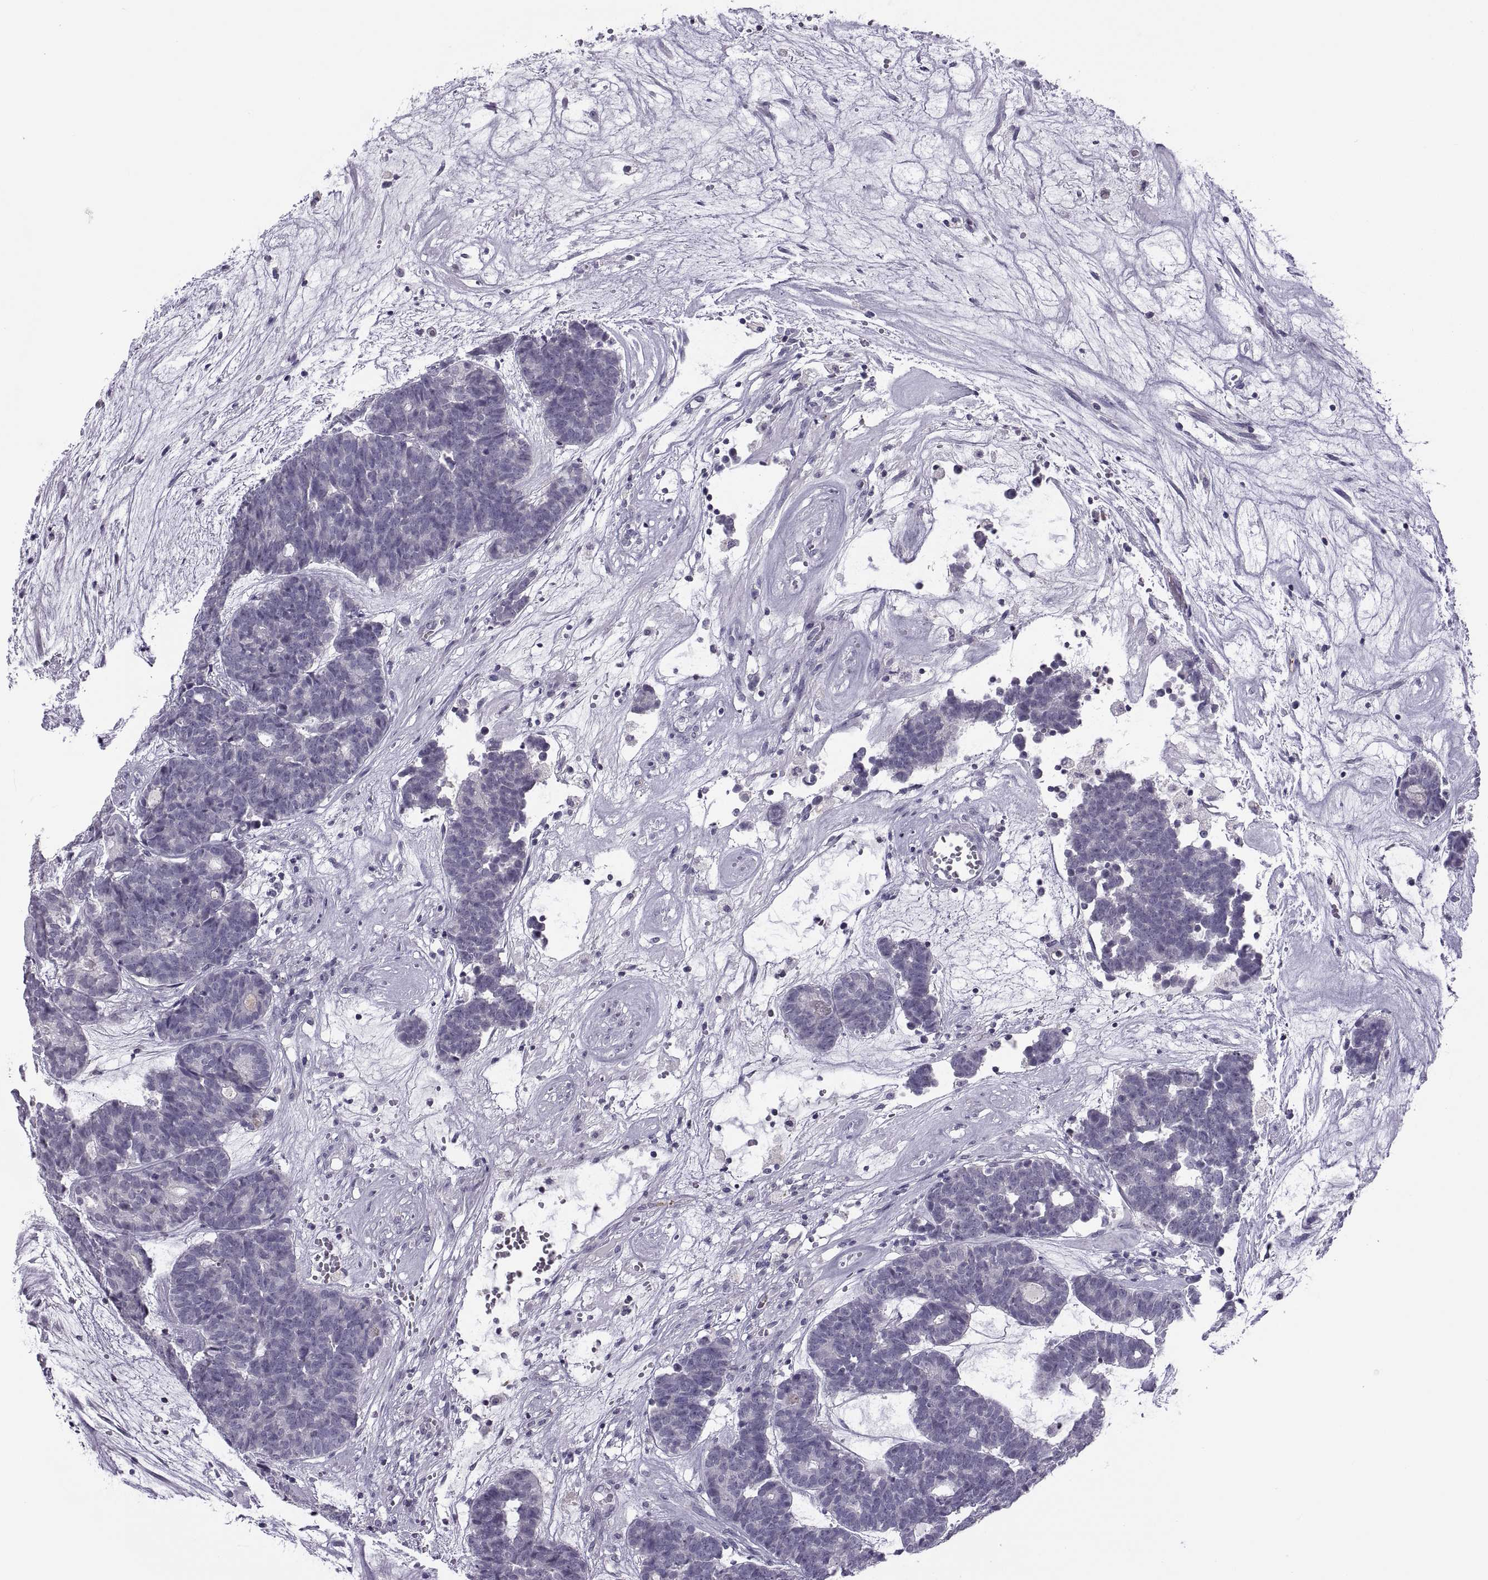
{"staining": {"intensity": "negative", "quantity": "none", "location": "none"}, "tissue": "head and neck cancer", "cell_type": "Tumor cells", "image_type": "cancer", "snomed": [{"axis": "morphology", "description": "Adenocarcinoma, NOS"}, {"axis": "topography", "description": "Head-Neck"}], "caption": "High power microscopy image of an immunohistochemistry histopathology image of head and neck adenocarcinoma, revealing no significant staining in tumor cells.", "gene": "TTC21A", "patient": {"sex": "female", "age": 81}}